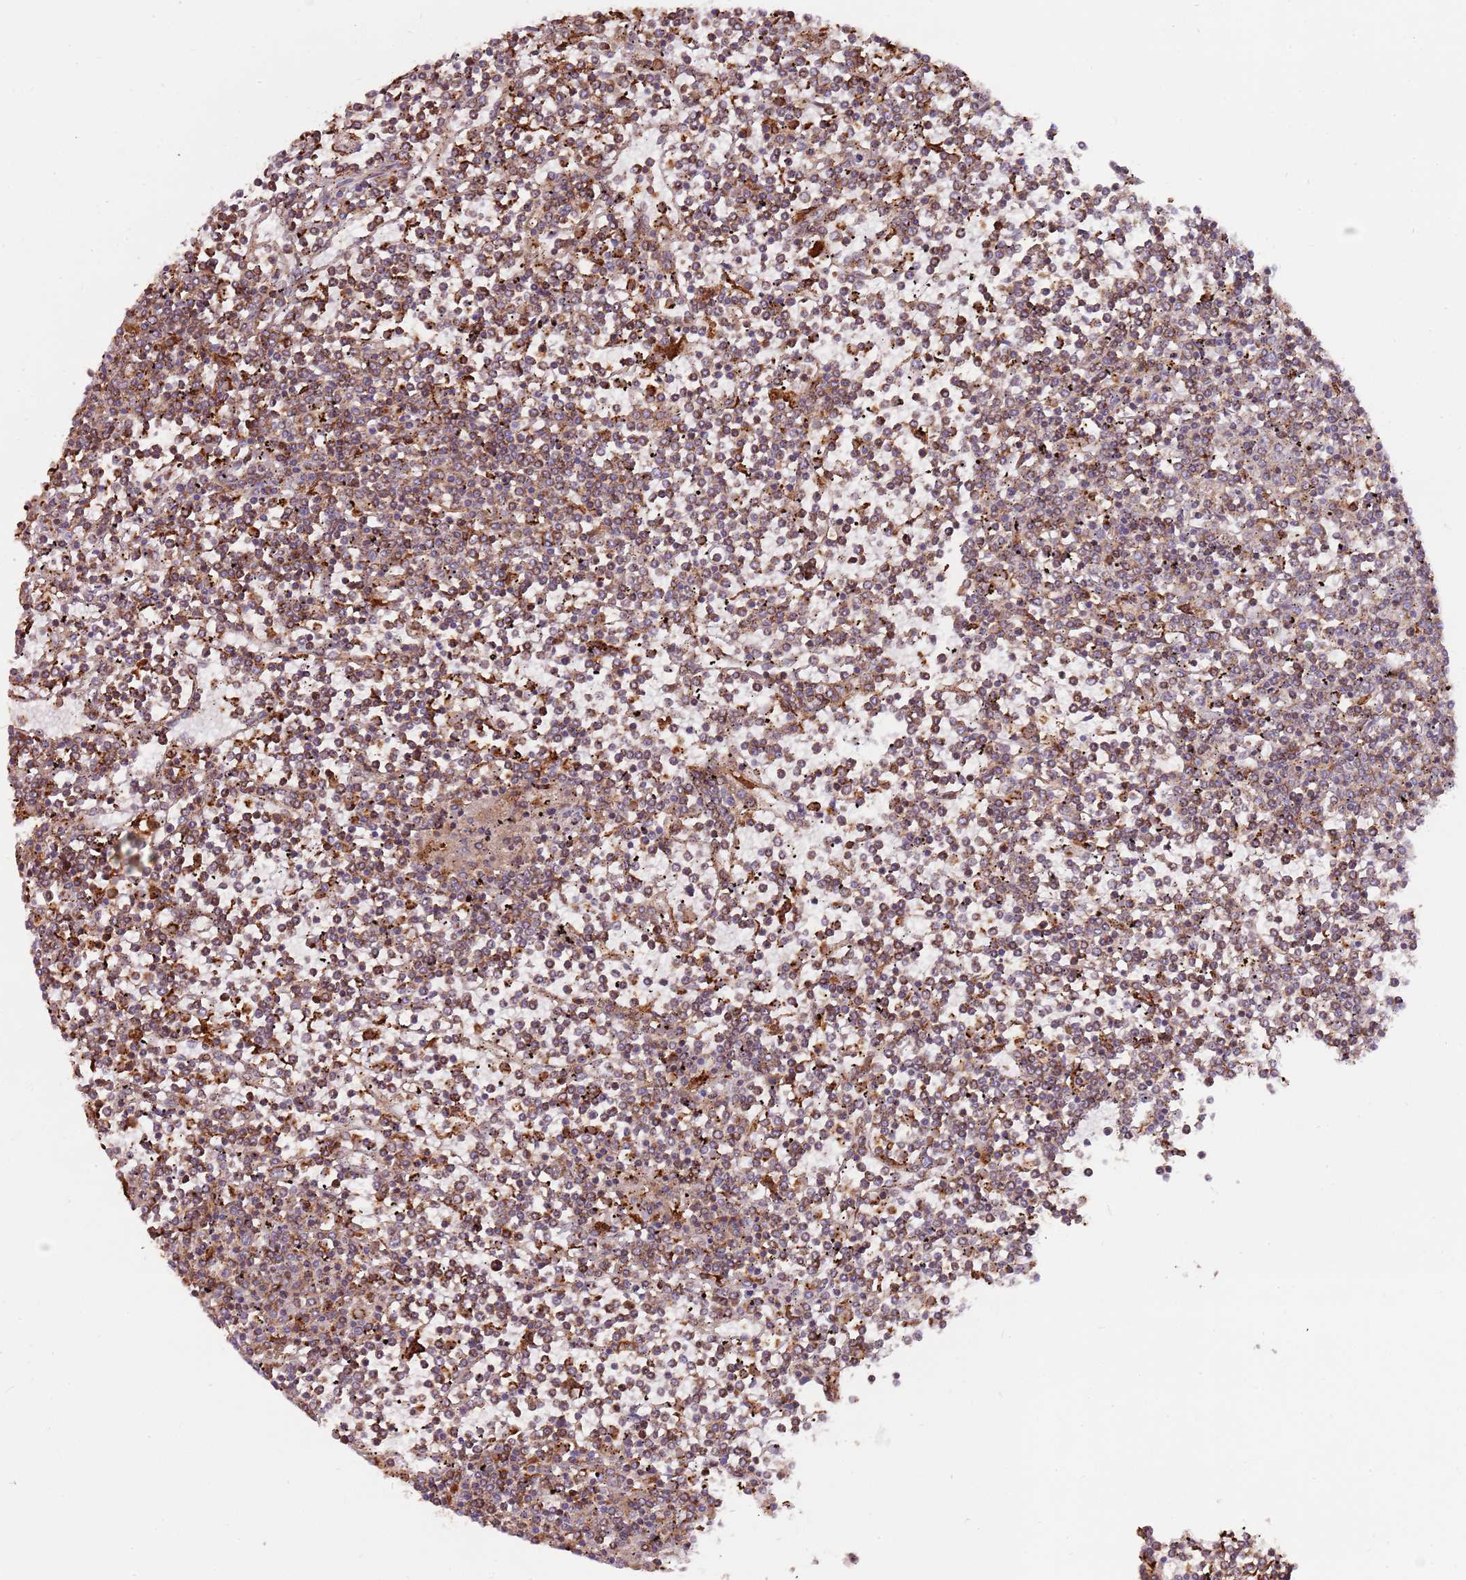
{"staining": {"intensity": "moderate", "quantity": ">75%", "location": "cytoplasmic/membranous"}, "tissue": "lymphoma", "cell_type": "Tumor cells", "image_type": "cancer", "snomed": [{"axis": "morphology", "description": "Malignant lymphoma, non-Hodgkin's type, Low grade"}, {"axis": "topography", "description": "Spleen"}], "caption": "Immunohistochemistry photomicrograph of human malignant lymphoma, non-Hodgkin's type (low-grade) stained for a protein (brown), which demonstrates medium levels of moderate cytoplasmic/membranous expression in approximately >75% of tumor cells.", "gene": "ULK3", "patient": {"sex": "female", "age": 19}}